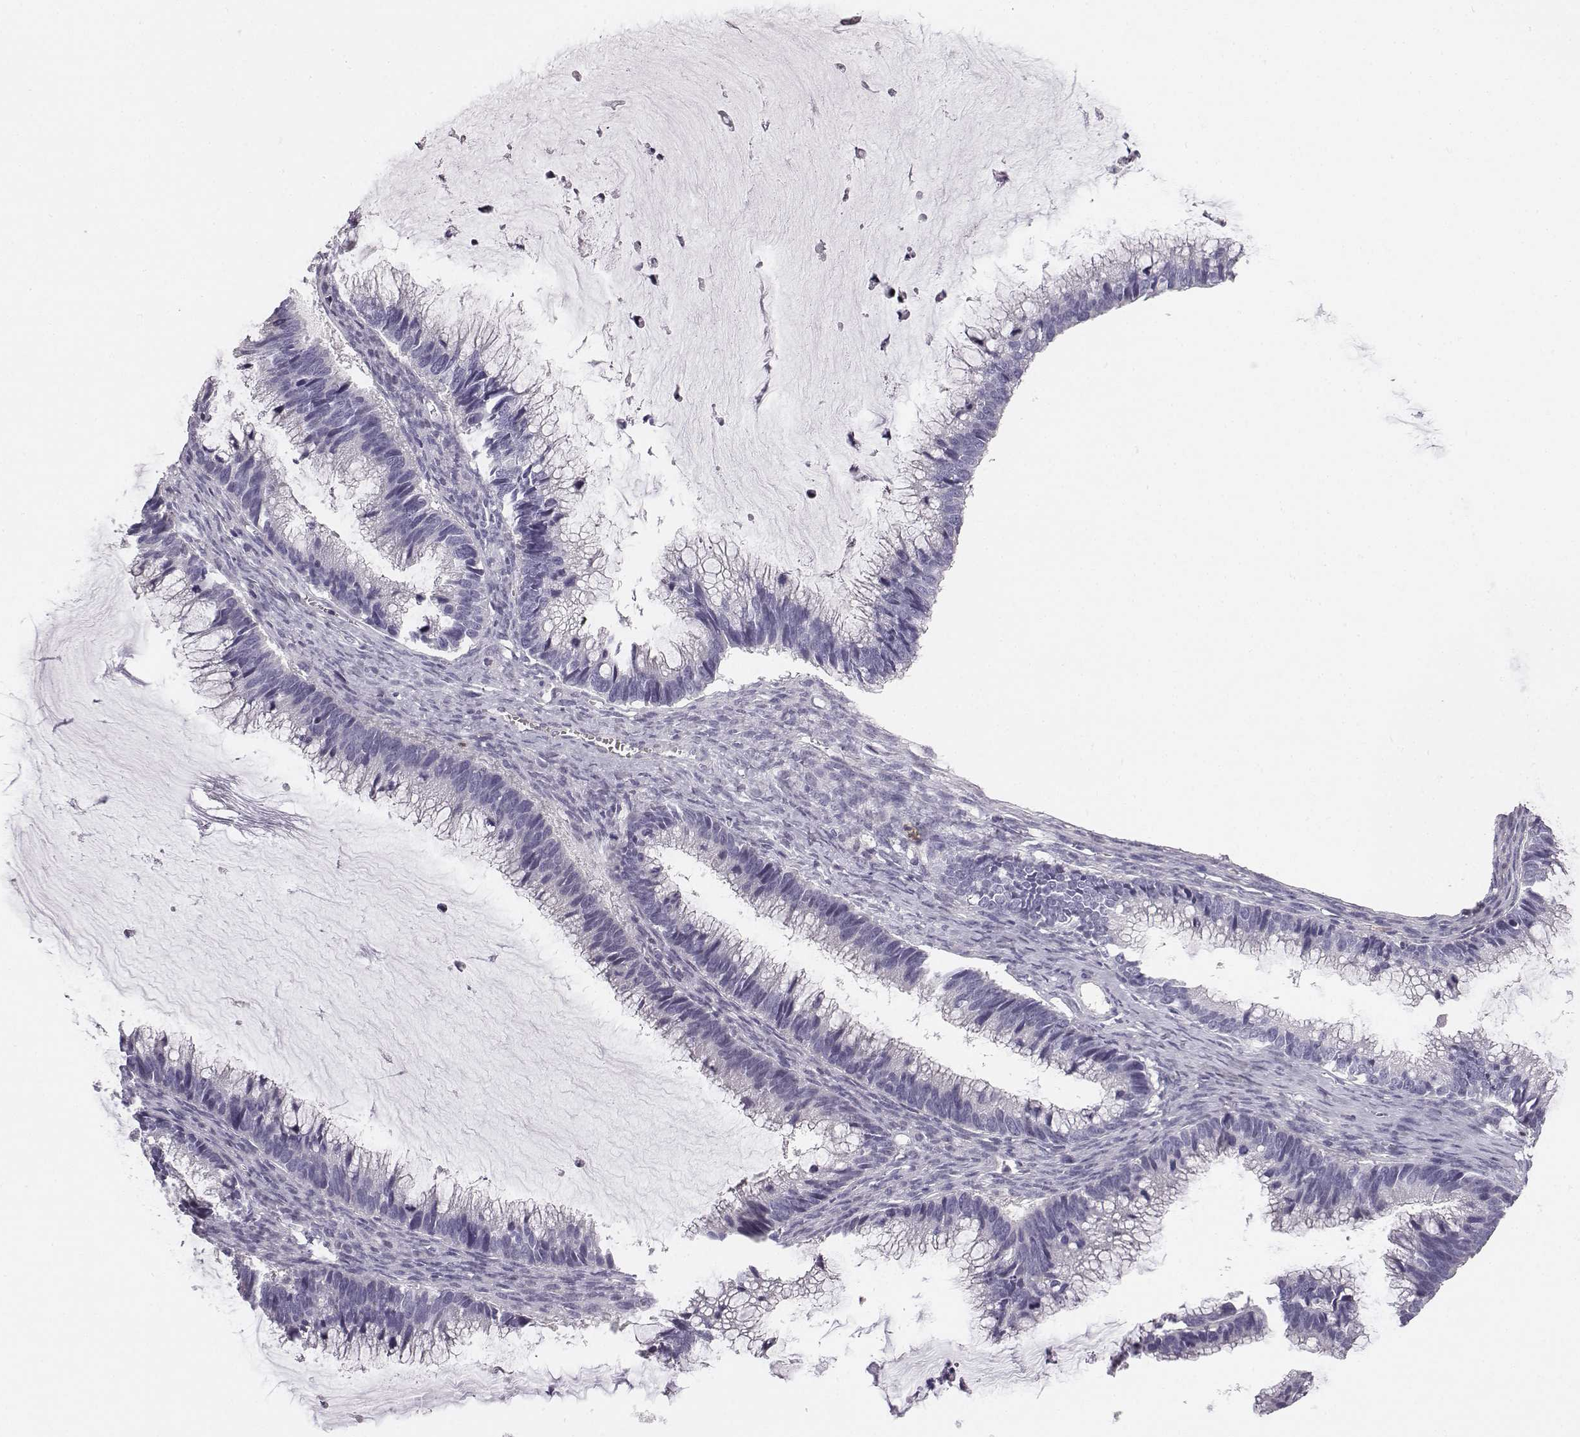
{"staining": {"intensity": "negative", "quantity": "none", "location": "none"}, "tissue": "ovarian cancer", "cell_type": "Tumor cells", "image_type": "cancer", "snomed": [{"axis": "morphology", "description": "Cystadenocarcinoma, mucinous, NOS"}, {"axis": "topography", "description": "Ovary"}], "caption": "The micrograph demonstrates no staining of tumor cells in mucinous cystadenocarcinoma (ovarian). Brightfield microscopy of immunohistochemistry (IHC) stained with DAB (3,3'-diaminobenzidine) (brown) and hematoxylin (blue), captured at high magnification.", "gene": "ADAM7", "patient": {"sex": "female", "age": 38}}